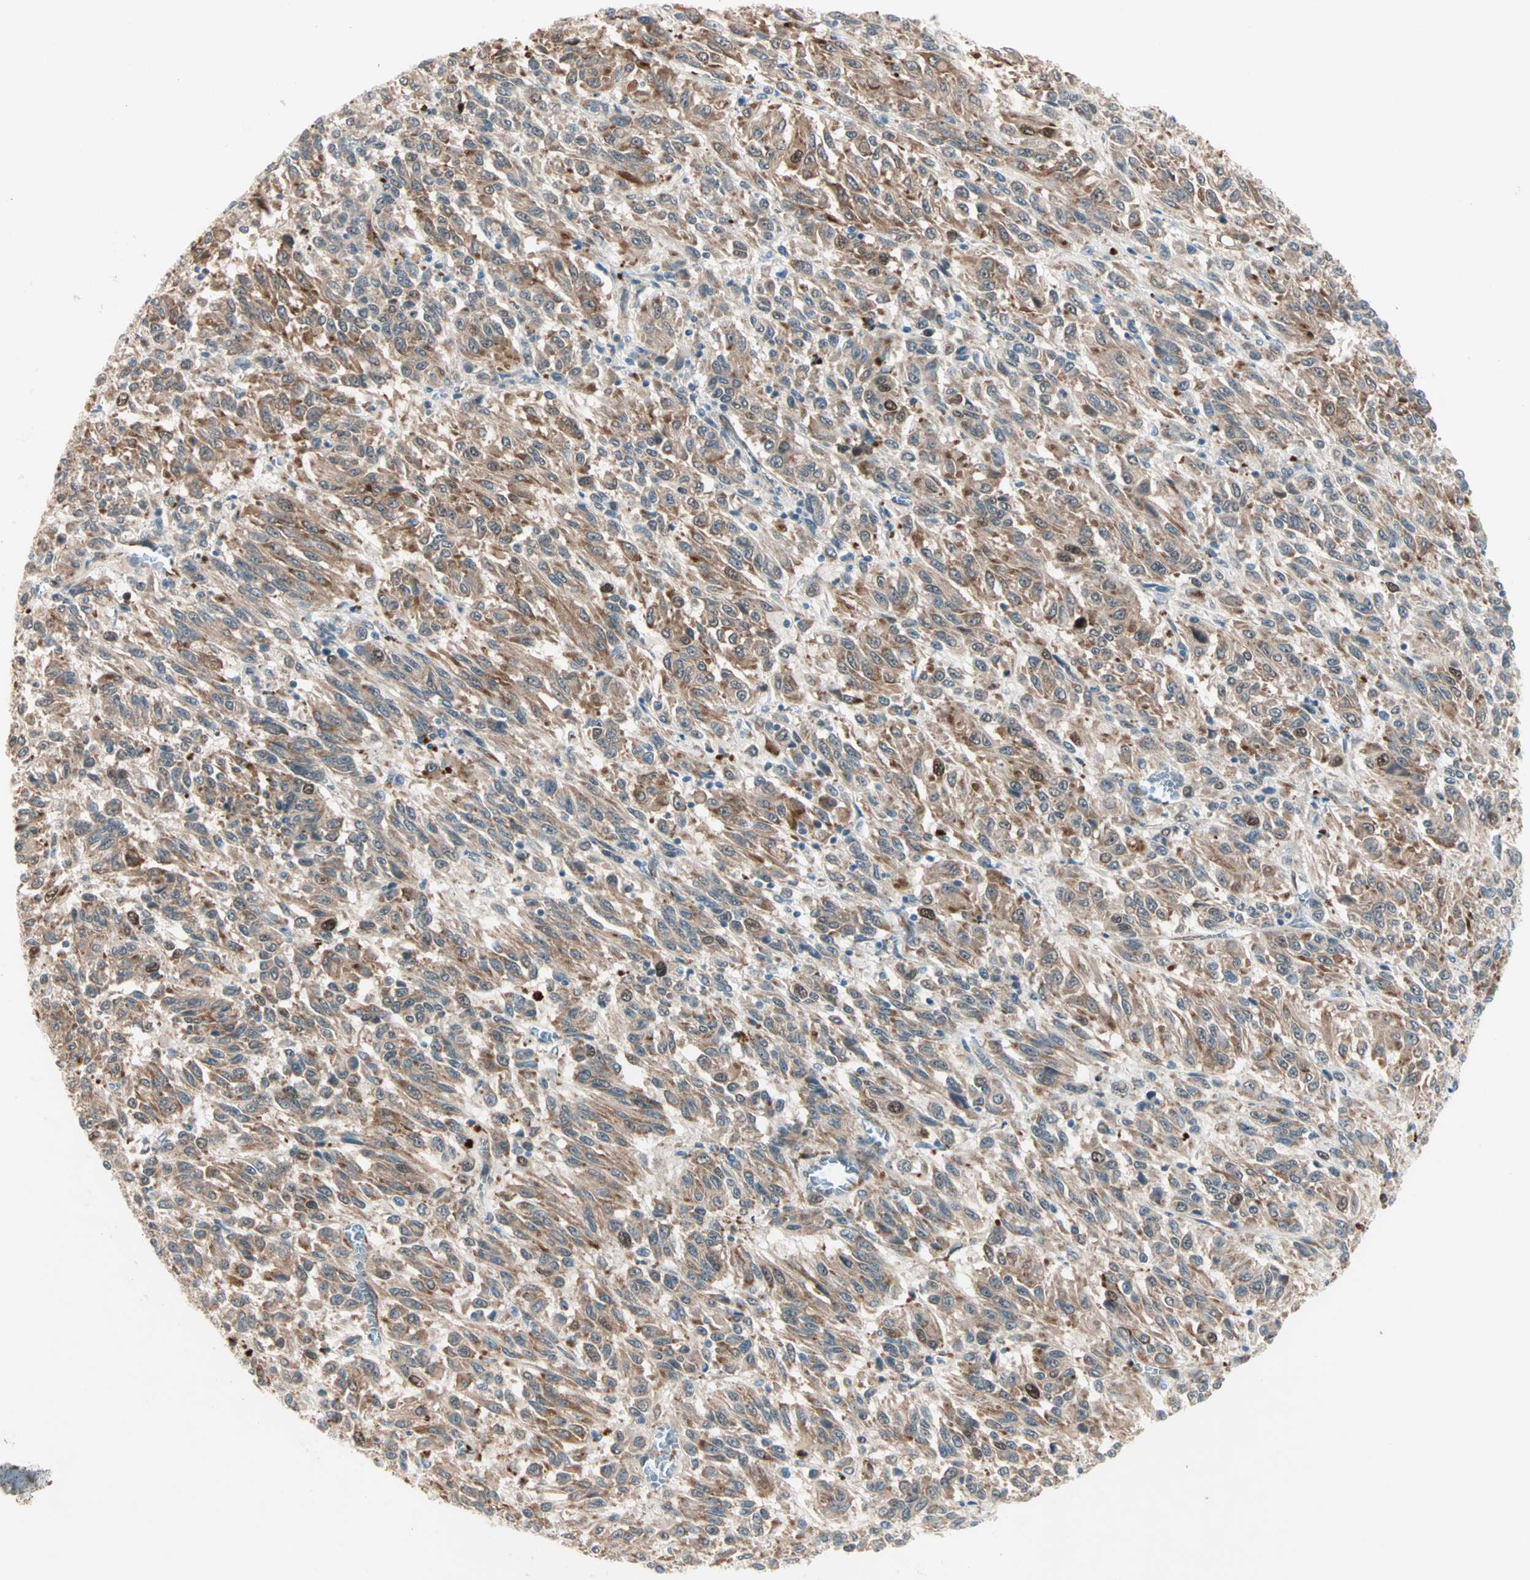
{"staining": {"intensity": "moderate", "quantity": ">75%", "location": "cytoplasmic/membranous"}, "tissue": "melanoma", "cell_type": "Tumor cells", "image_type": "cancer", "snomed": [{"axis": "morphology", "description": "Malignant melanoma, Metastatic site"}, {"axis": "topography", "description": "Lung"}], "caption": "Immunohistochemistry (IHC) histopathology image of human malignant melanoma (metastatic site) stained for a protein (brown), which demonstrates medium levels of moderate cytoplasmic/membranous expression in approximately >75% of tumor cells.", "gene": "ZNF37A", "patient": {"sex": "male", "age": 64}}